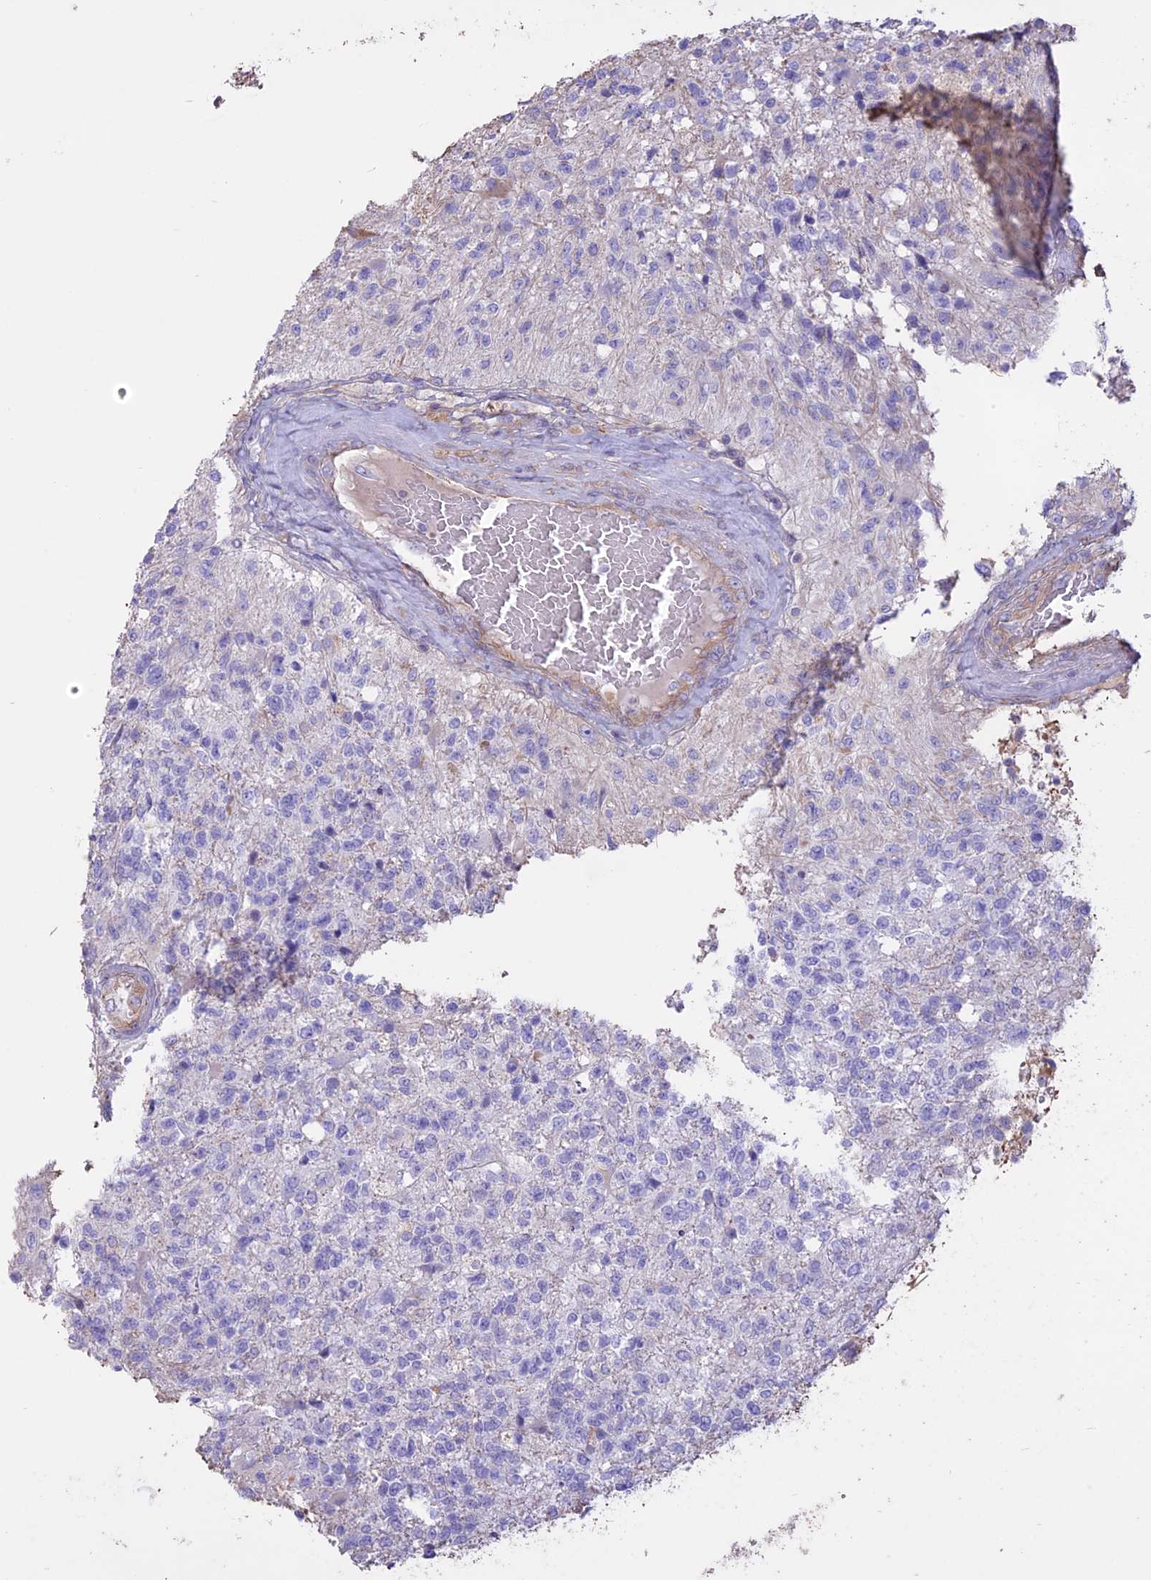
{"staining": {"intensity": "negative", "quantity": "none", "location": "none"}, "tissue": "glioma", "cell_type": "Tumor cells", "image_type": "cancer", "snomed": [{"axis": "morphology", "description": "Glioma, malignant, High grade"}, {"axis": "topography", "description": "Brain"}], "caption": "An IHC micrograph of glioma is shown. There is no staining in tumor cells of glioma.", "gene": "CCDC148", "patient": {"sex": "male", "age": 56}}